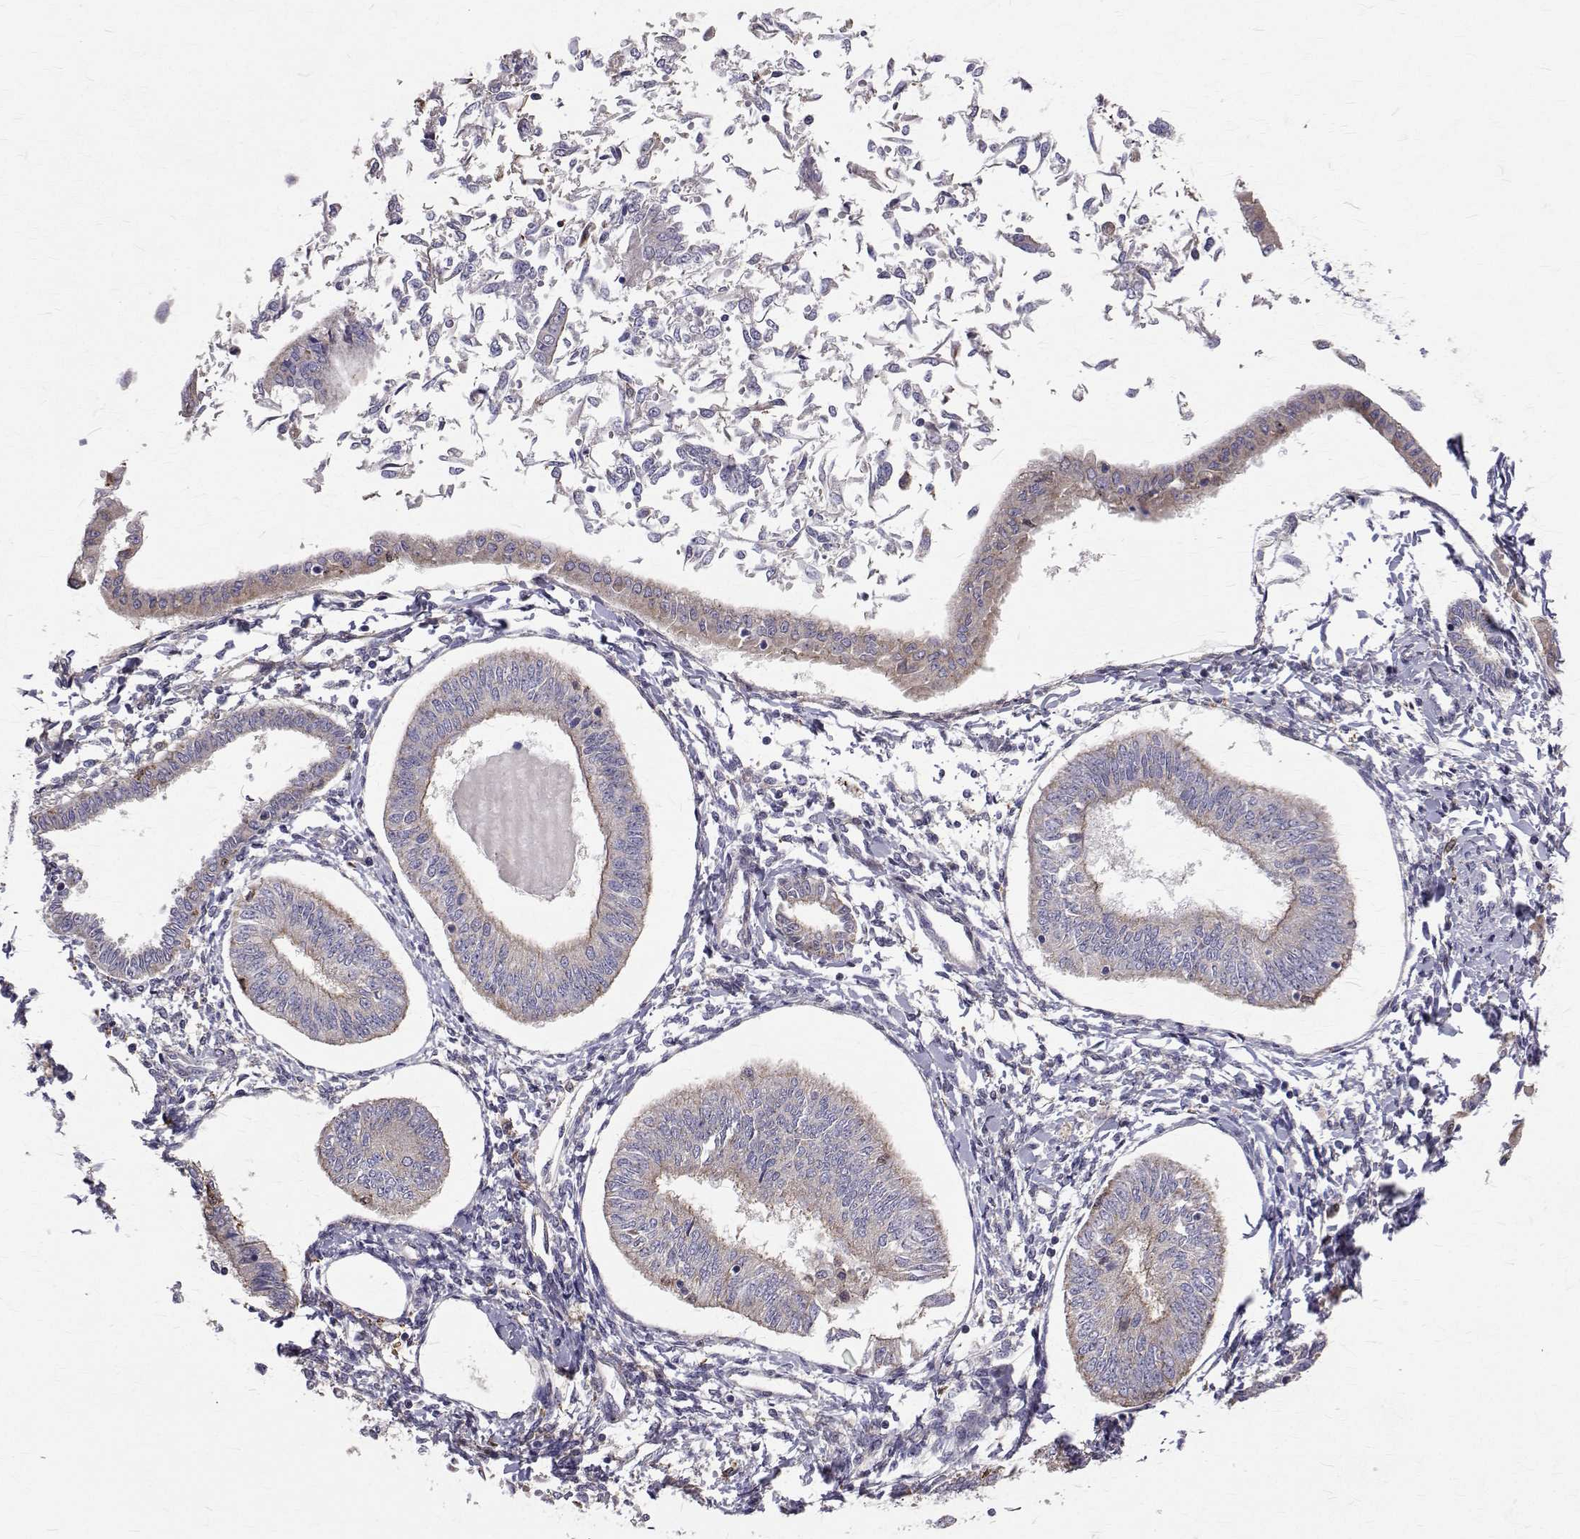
{"staining": {"intensity": "weak", "quantity": "<25%", "location": "cytoplasmic/membranous"}, "tissue": "endometrial cancer", "cell_type": "Tumor cells", "image_type": "cancer", "snomed": [{"axis": "morphology", "description": "Adenocarcinoma, NOS"}, {"axis": "topography", "description": "Endometrium"}], "caption": "High power microscopy photomicrograph of an immunohistochemistry (IHC) histopathology image of endometrial adenocarcinoma, revealing no significant positivity in tumor cells. (DAB (3,3'-diaminobenzidine) immunohistochemistry (IHC) with hematoxylin counter stain).", "gene": "CCDC89", "patient": {"sex": "female", "age": 58}}